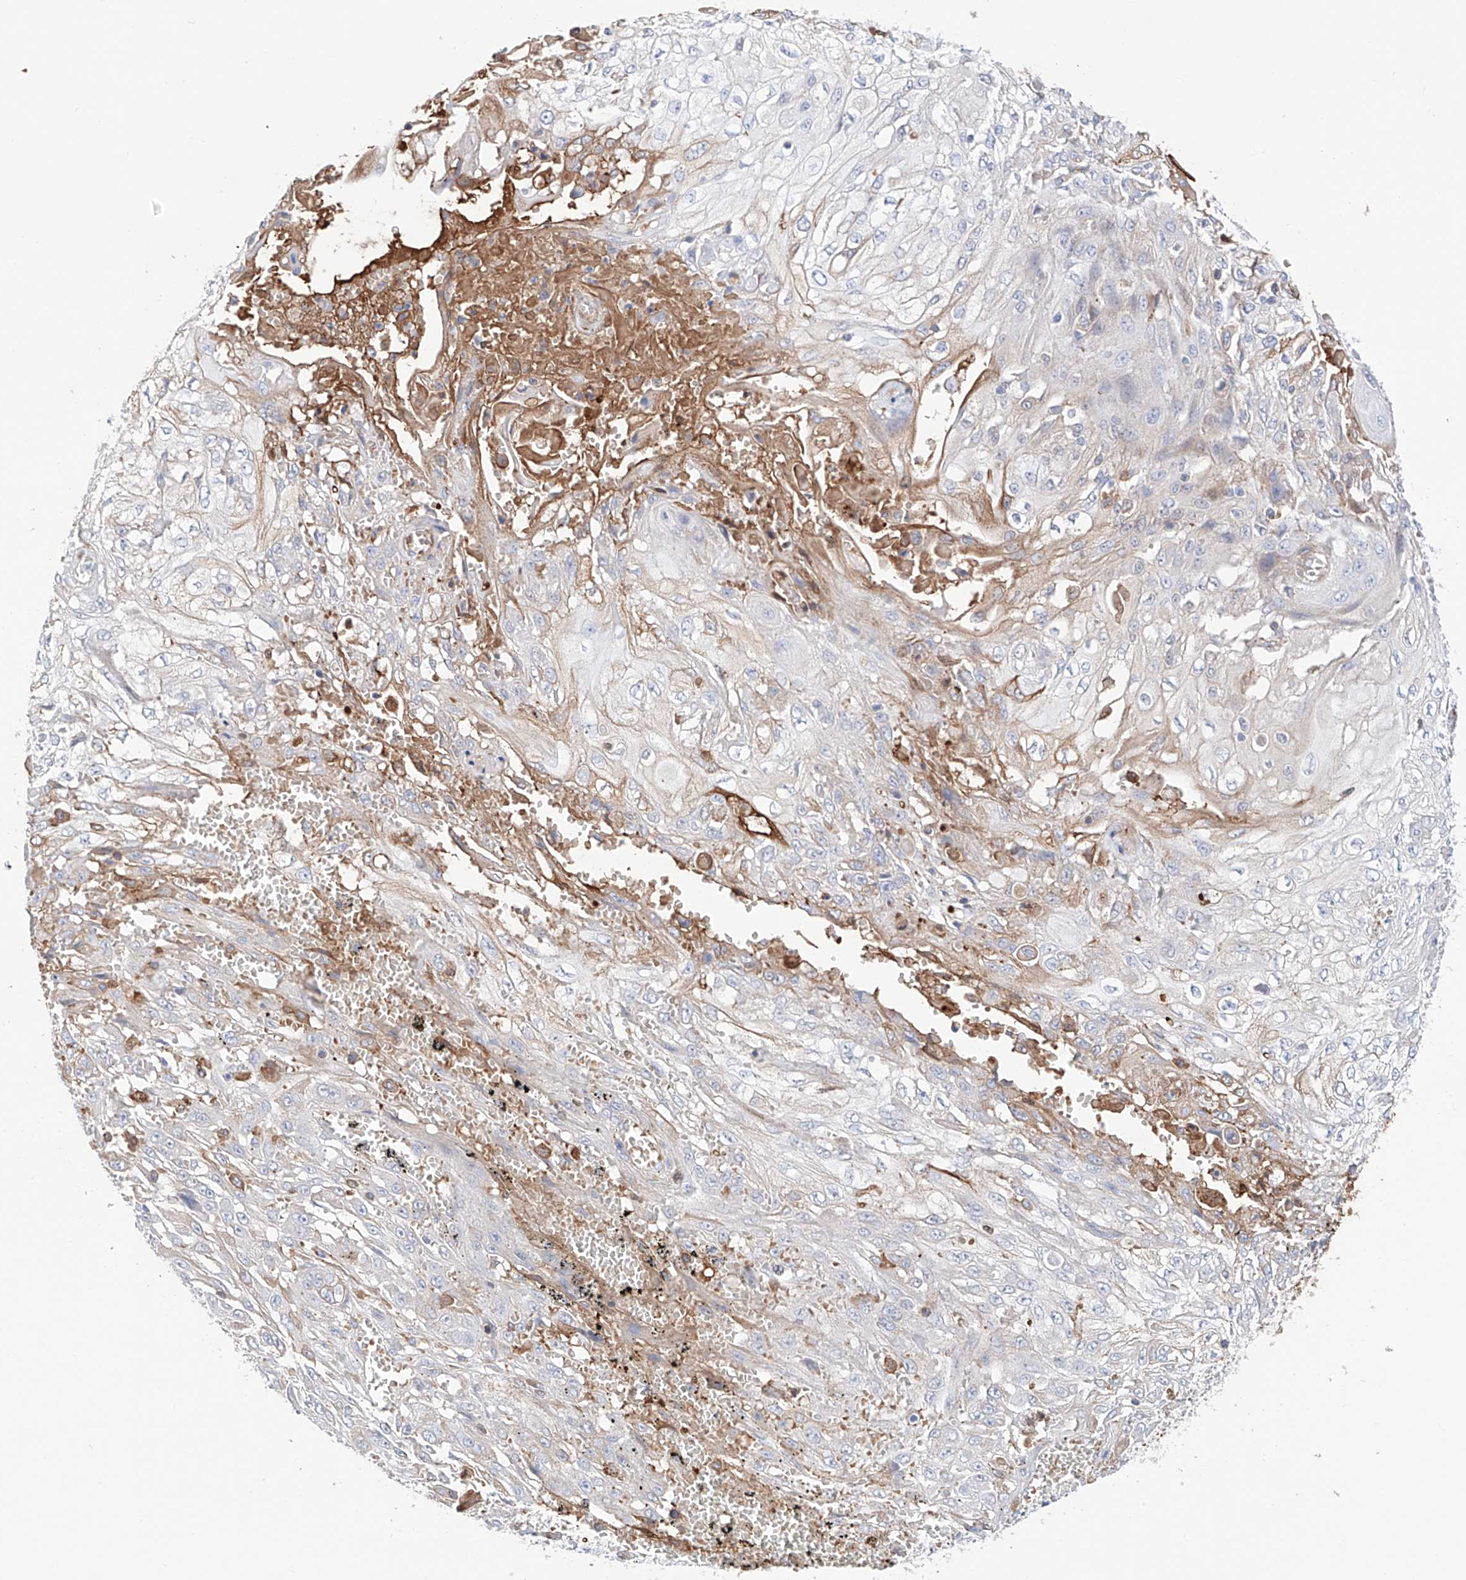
{"staining": {"intensity": "weak", "quantity": "<25%", "location": "cytoplasmic/membranous"}, "tissue": "skin cancer", "cell_type": "Tumor cells", "image_type": "cancer", "snomed": [{"axis": "morphology", "description": "Squamous cell carcinoma, NOS"}, {"axis": "morphology", "description": "Squamous cell carcinoma, metastatic, NOS"}, {"axis": "topography", "description": "Skin"}, {"axis": "topography", "description": "Lymph node"}], "caption": "Protein analysis of metastatic squamous cell carcinoma (skin) reveals no significant staining in tumor cells.", "gene": "PGGT1B", "patient": {"sex": "male", "age": 75}}